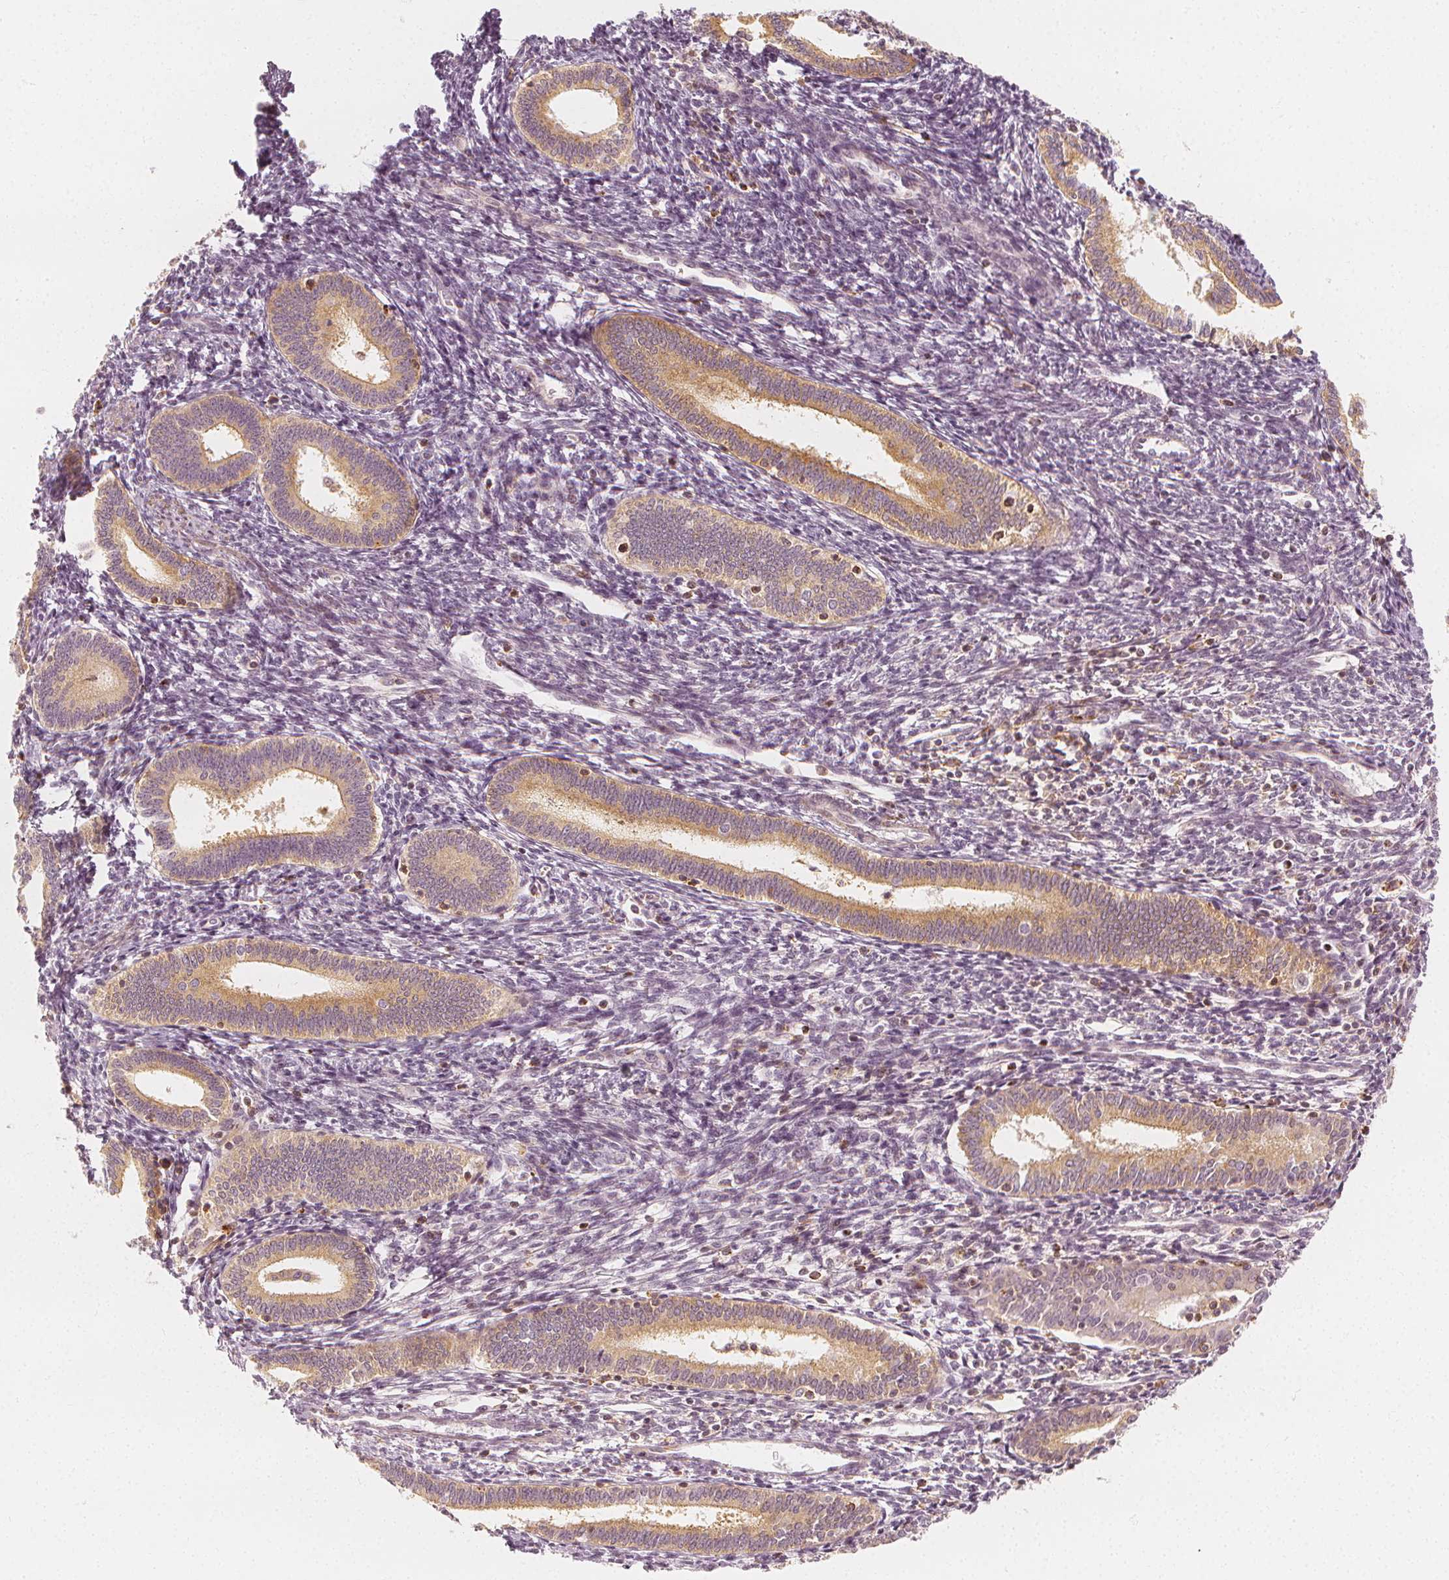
{"staining": {"intensity": "negative", "quantity": "none", "location": "none"}, "tissue": "endometrium", "cell_type": "Cells in endometrial stroma", "image_type": "normal", "snomed": [{"axis": "morphology", "description": "Normal tissue, NOS"}, {"axis": "topography", "description": "Endometrium"}], "caption": "Image shows no protein expression in cells in endometrial stroma of unremarkable endometrium. (Stains: DAB (3,3'-diaminobenzidine) immunohistochemistry with hematoxylin counter stain, Microscopy: brightfield microscopy at high magnification).", "gene": "ARHGAP26", "patient": {"sex": "female", "age": 41}}